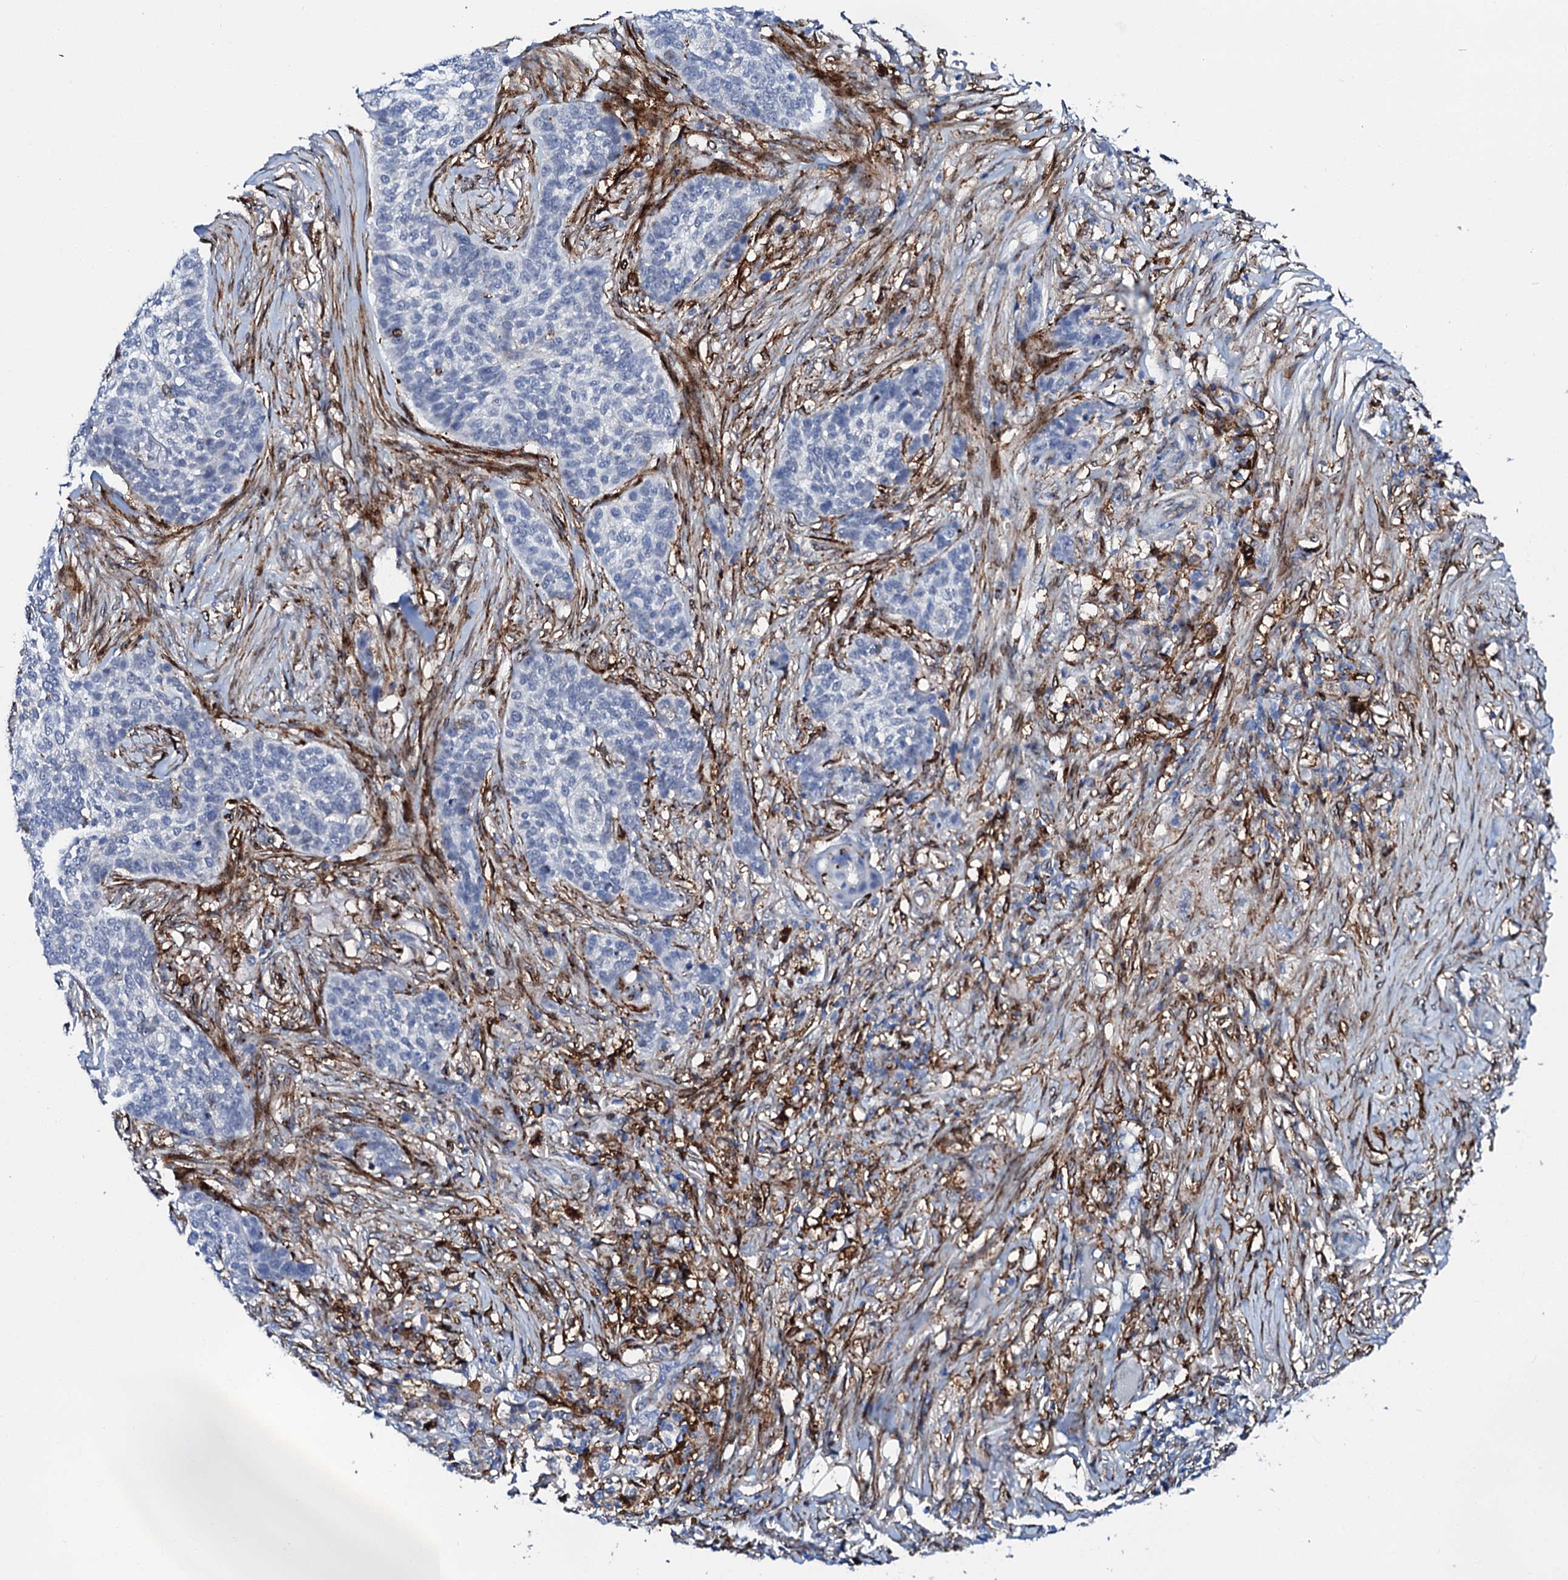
{"staining": {"intensity": "negative", "quantity": "none", "location": "none"}, "tissue": "skin cancer", "cell_type": "Tumor cells", "image_type": "cancer", "snomed": [{"axis": "morphology", "description": "Basal cell carcinoma"}, {"axis": "topography", "description": "Skin"}], "caption": "The IHC micrograph has no significant expression in tumor cells of skin cancer (basal cell carcinoma) tissue. (DAB (3,3'-diaminobenzidine) immunohistochemistry, high magnification).", "gene": "MED13L", "patient": {"sex": "male", "age": 85}}